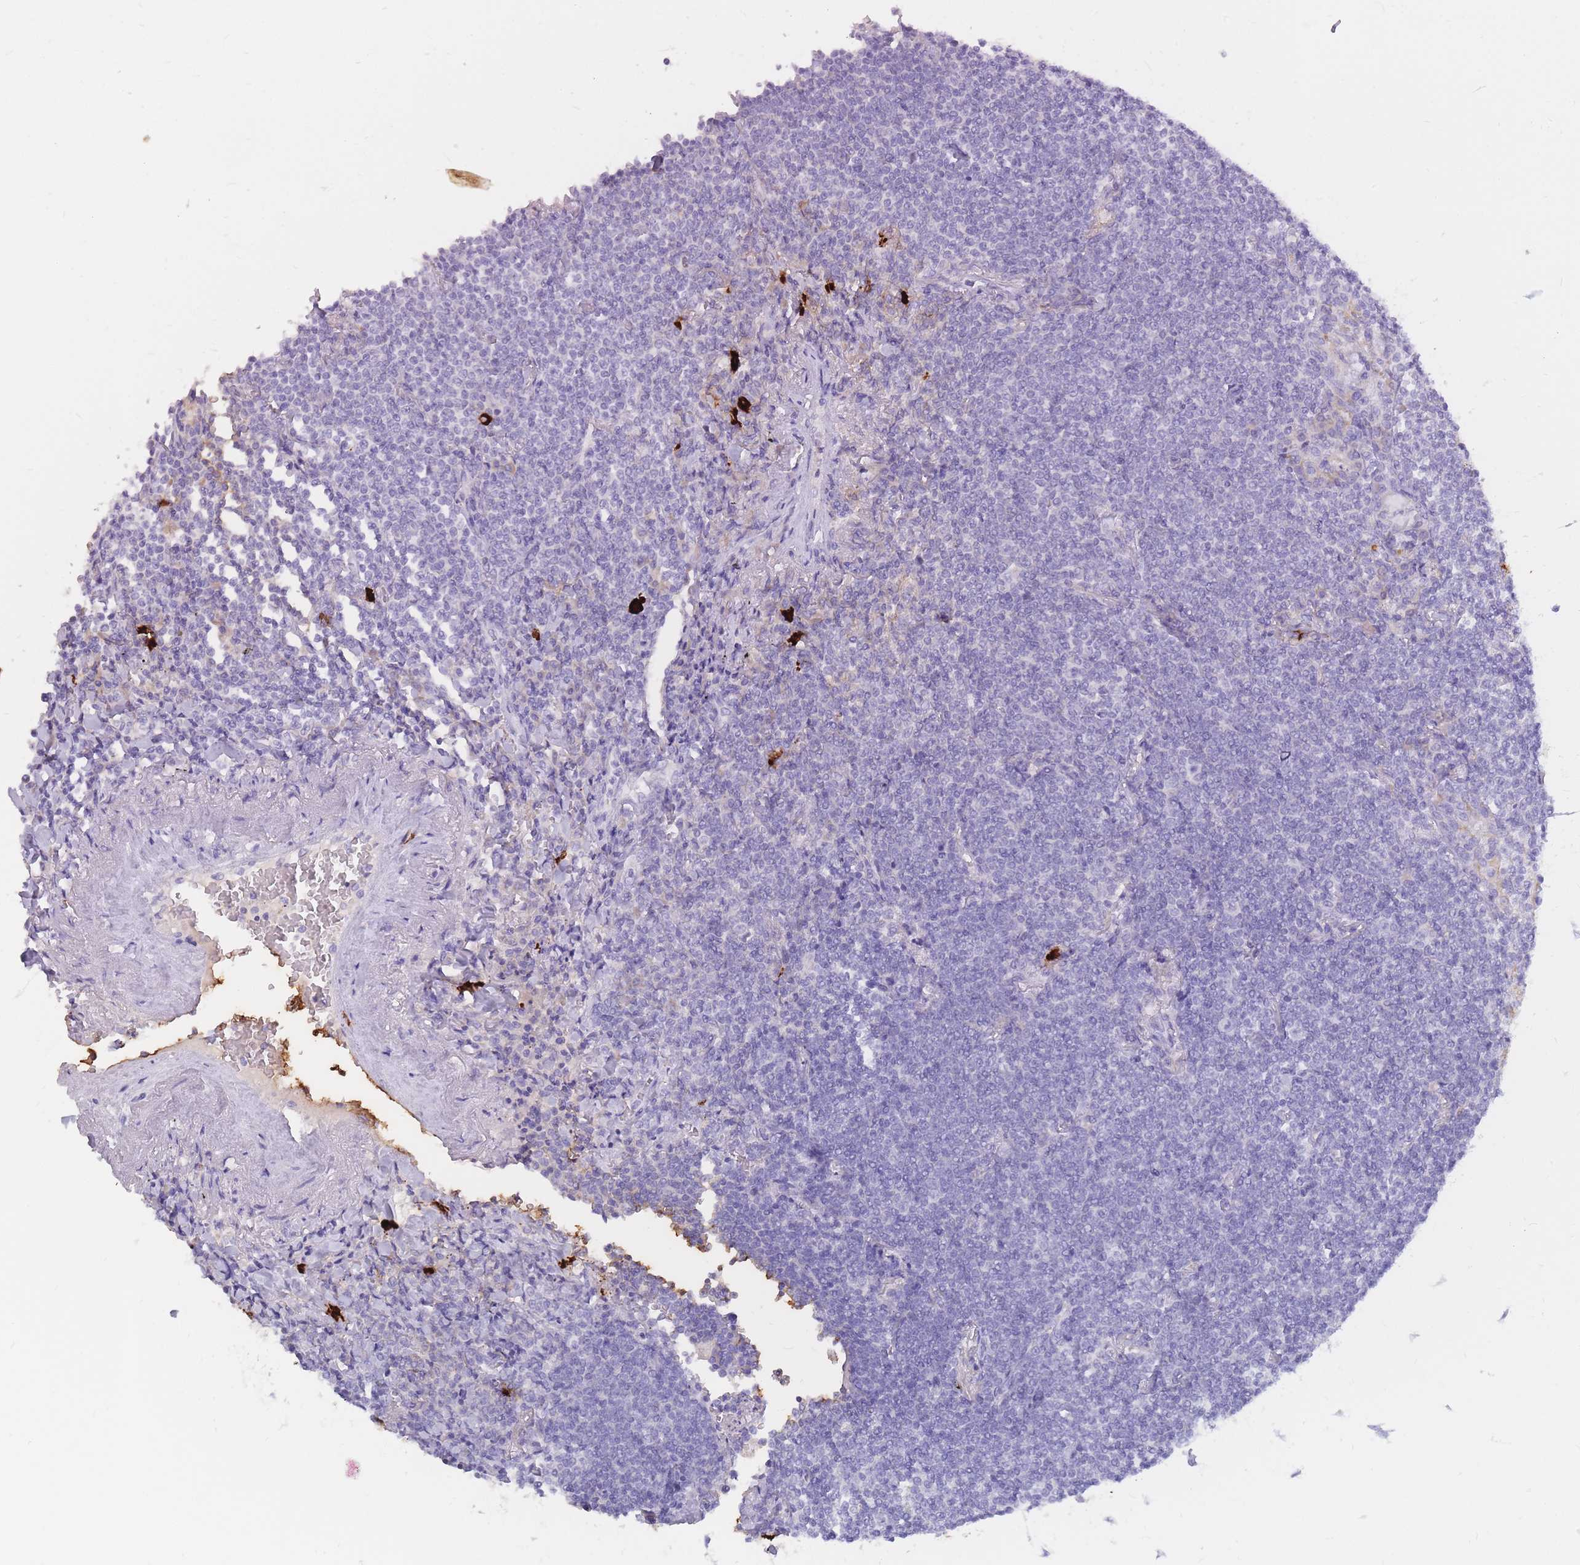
{"staining": {"intensity": "negative", "quantity": "none", "location": "none"}, "tissue": "lymphoma", "cell_type": "Tumor cells", "image_type": "cancer", "snomed": [{"axis": "morphology", "description": "Malignant lymphoma, non-Hodgkin's type, Low grade"}, {"axis": "topography", "description": "Lung"}], "caption": "Micrograph shows no significant protein expression in tumor cells of low-grade malignant lymphoma, non-Hodgkin's type. (Brightfield microscopy of DAB immunohistochemistry (IHC) at high magnification).", "gene": "TPSD1", "patient": {"sex": "female", "age": 71}}